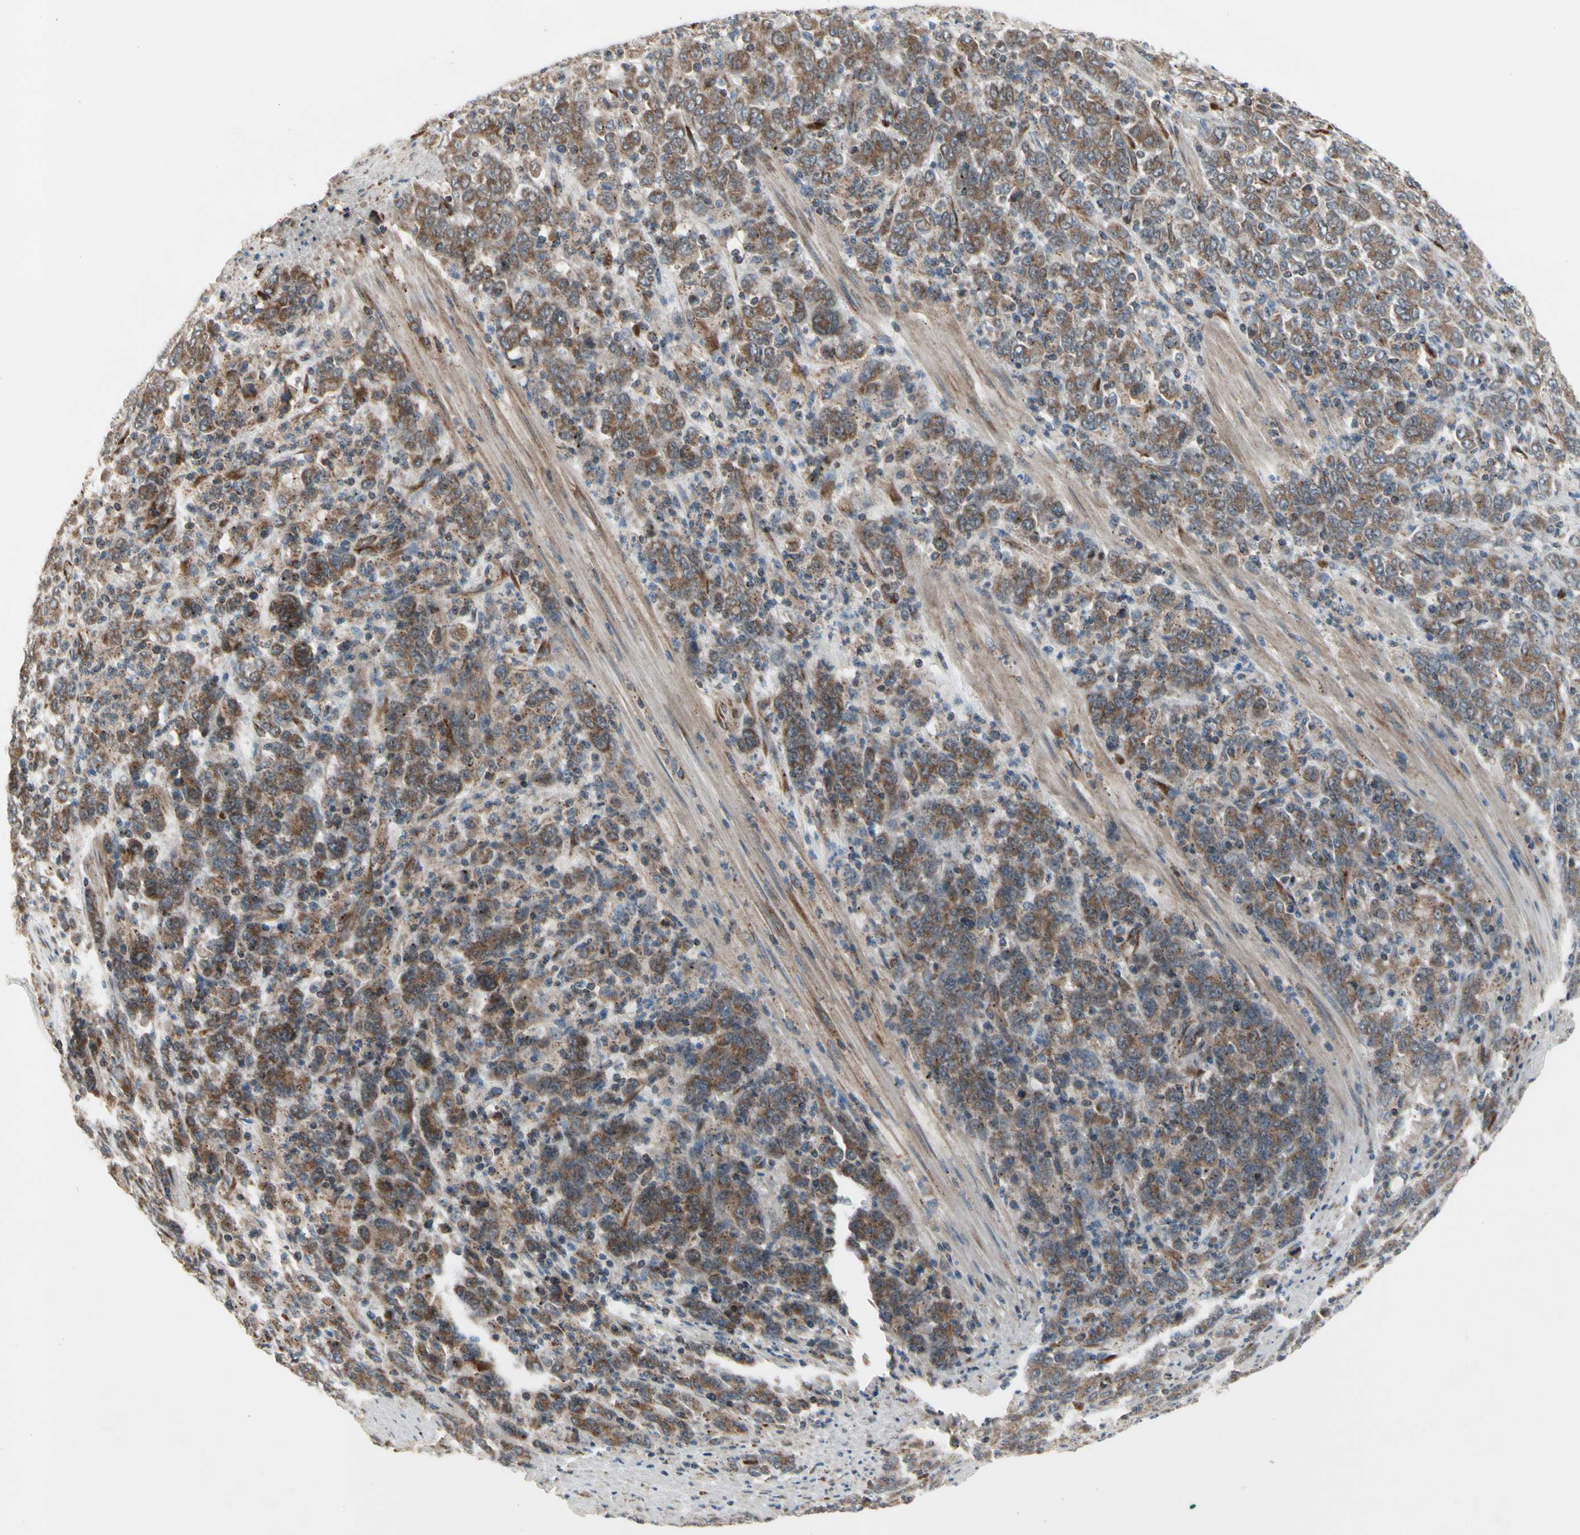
{"staining": {"intensity": "moderate", "quantity": ">75%", "location": "cytoplasmic/membranous"}, "tissue": "stomach cancer", "cell_type": "Tumor cells", "image_type": "cancer", "snomed": [{"axis": "morphology", "description": "Adenocarcinoma, NOS"}, {"axis": "topography", "description": "Stomach, lower"}], "caption": "Stomach cancer stained with a brown dye shows moderate cytoplasmic/membranous positive staining in approximately >75% of tumor cells.", "gene": "SLC39A9", "patient": {"sex": "female", "age": 71}}